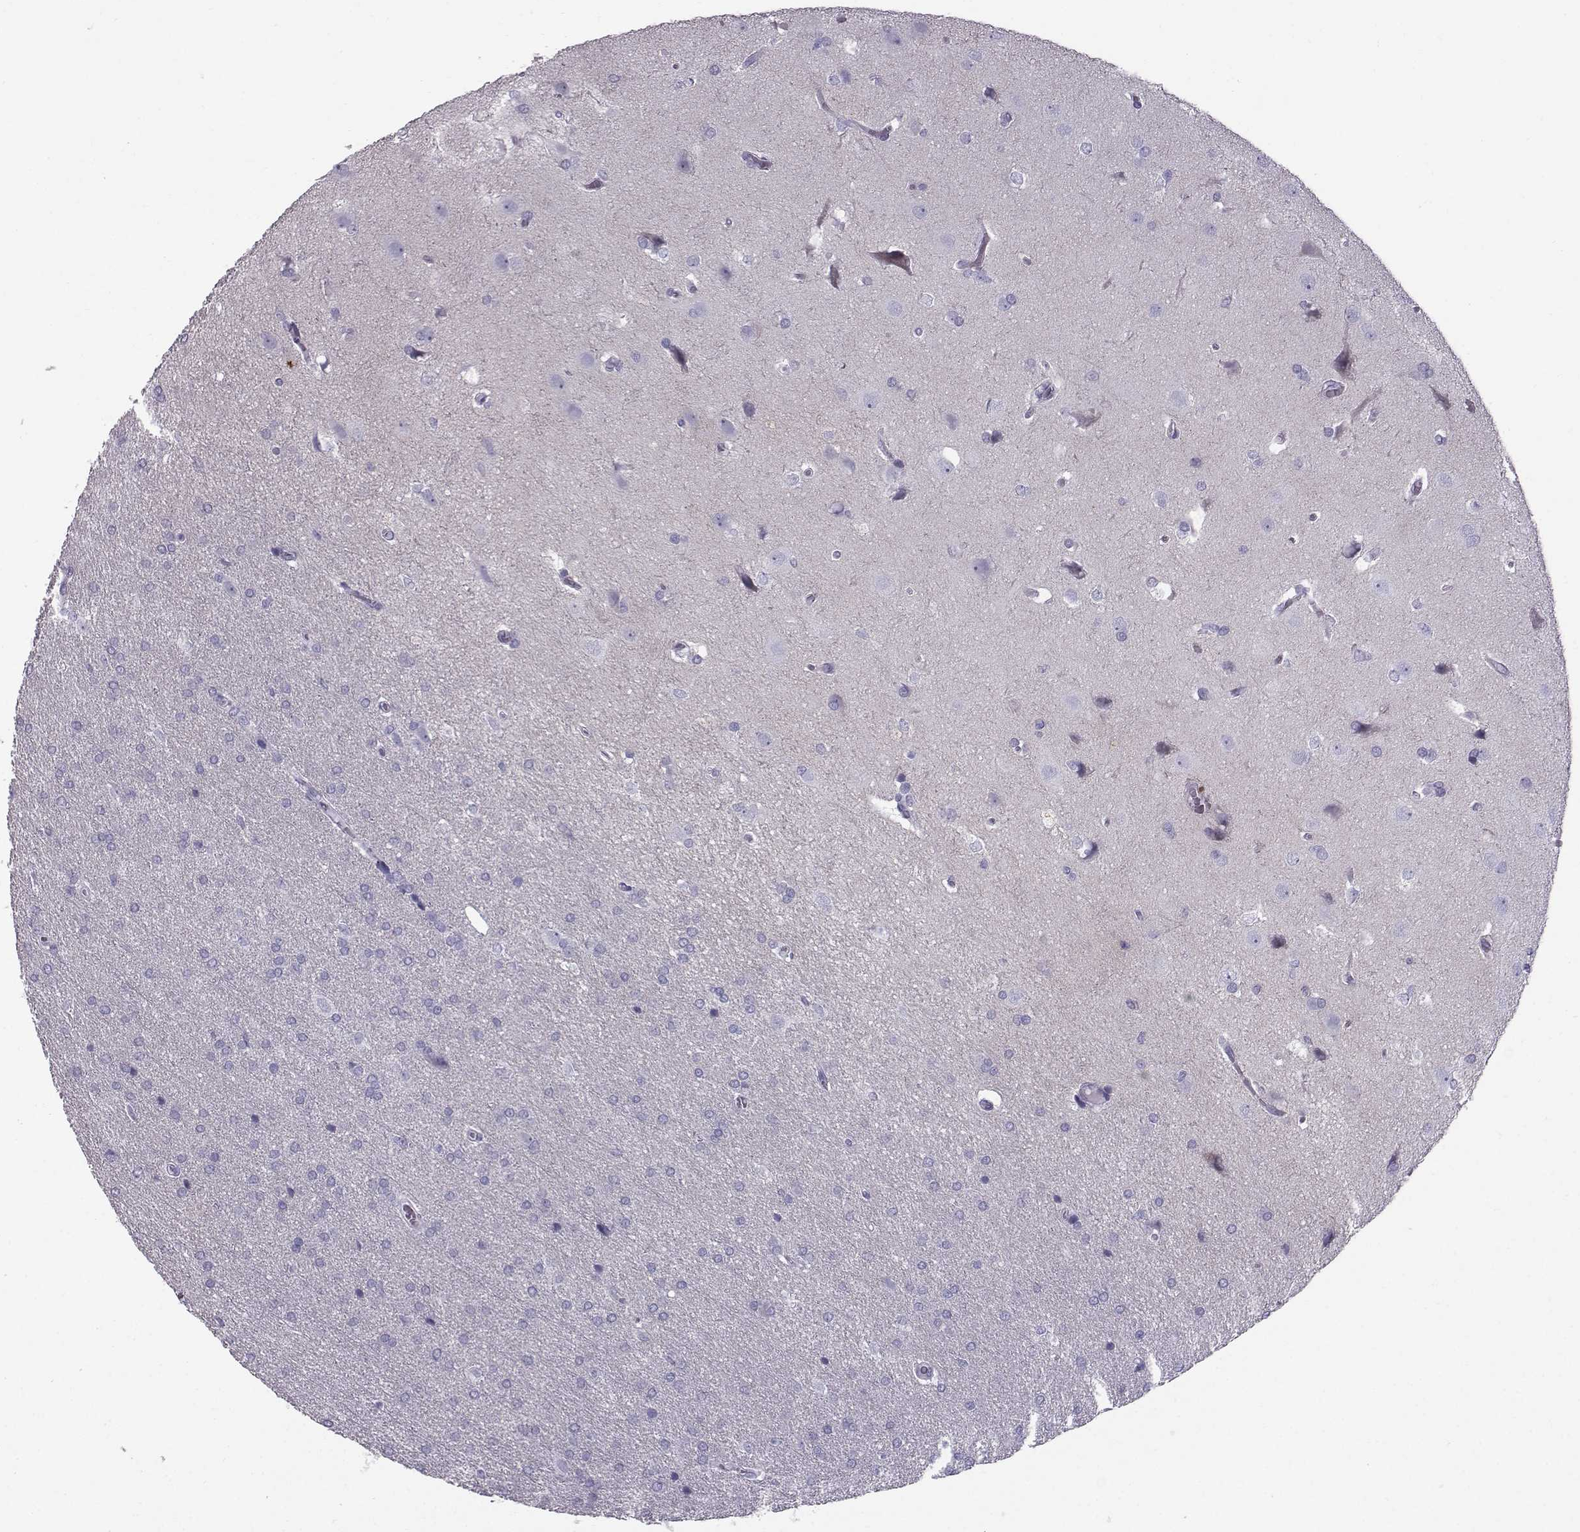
{"staining": {"intensity": "negative", "quantity": "none", "location": "none"}, "tissue": "glioma", "cell_type": "Tumor cells", "image_type": "cancer", "snomed": [{"axis": "morphology", "description": "Glioma, malignant, Low grade"}, {"axis": "topography", "description": "Brain"}], "caption": "Tumor cells are negative for brown protein staining in glioma.", "gene": "DMRT3", "patient": {"sex": "female", "age": 32}}